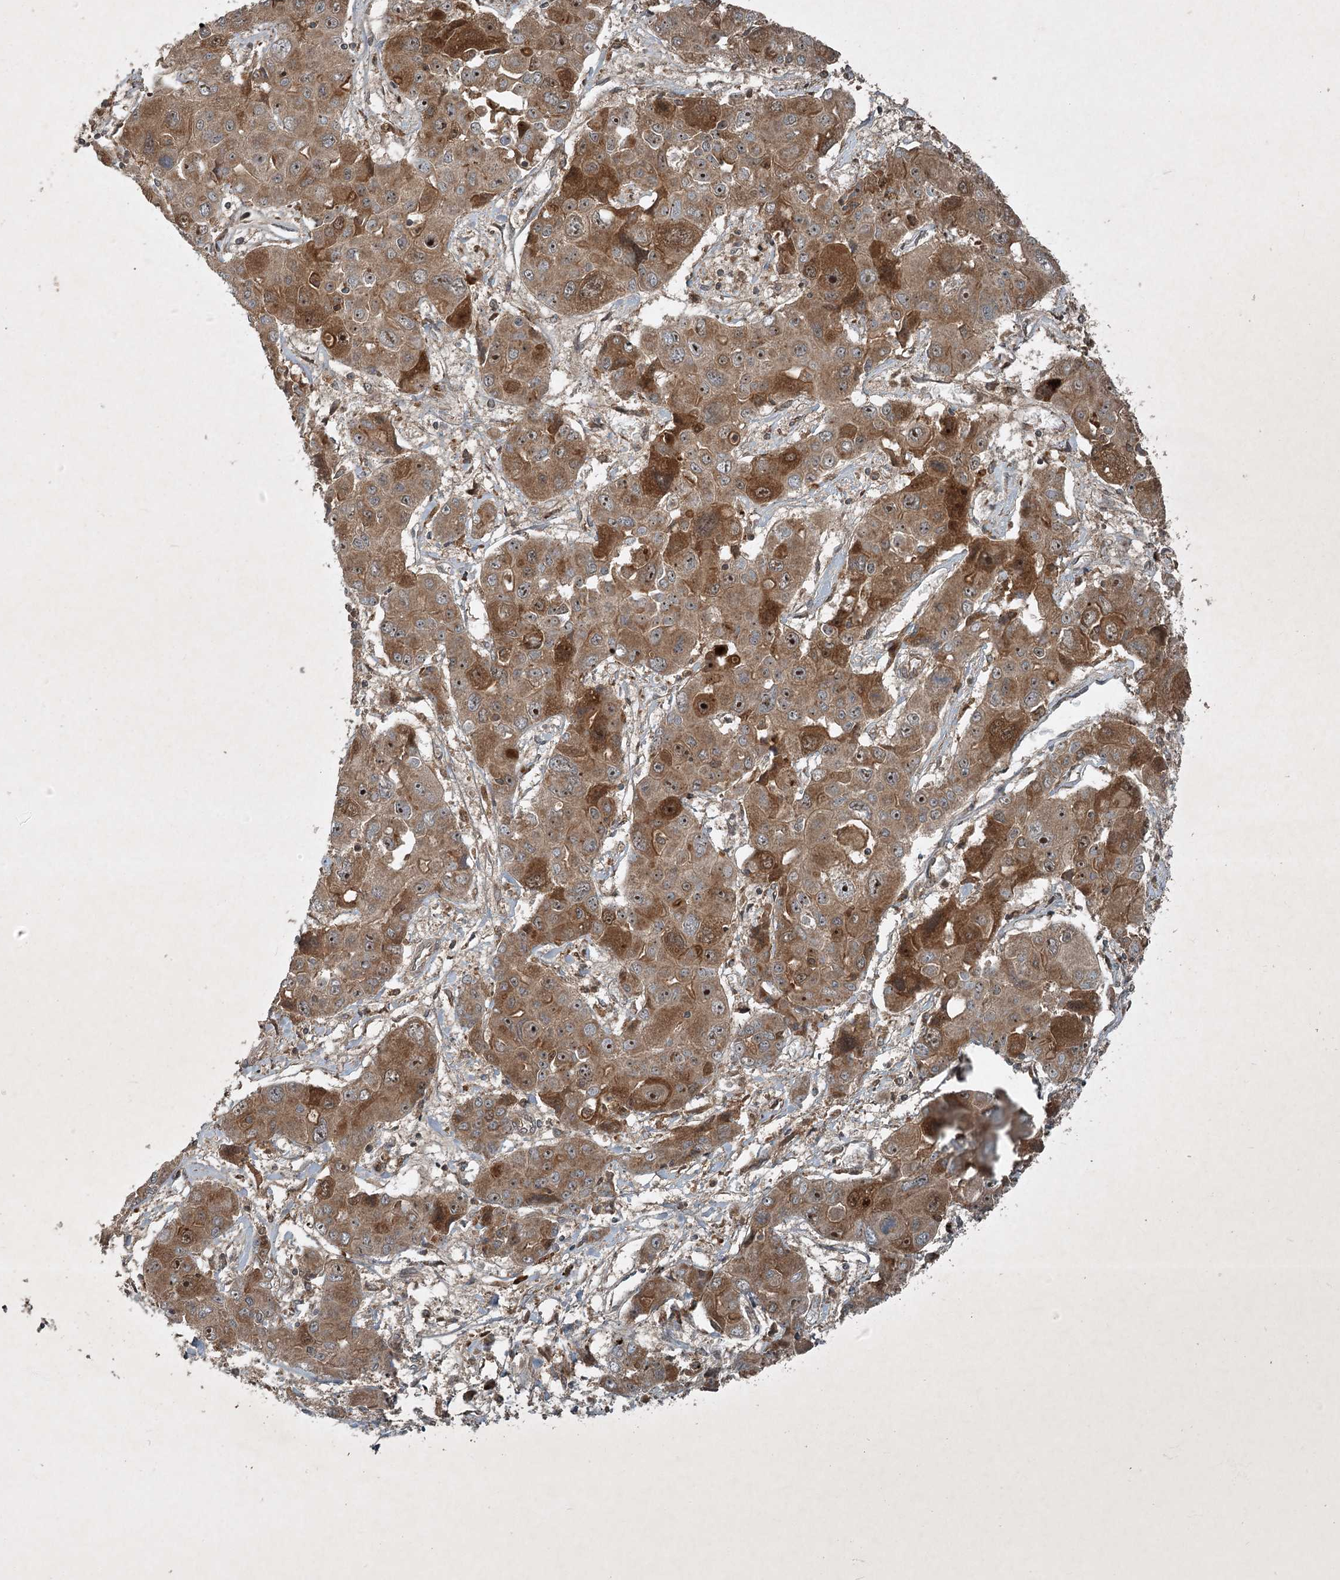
{"staining": {"intensity": "moderate", "quantity": ">75%", "location": "cytoplasmic/membranous"}, "tissue": "liver cancer", "cell_type": "Tumor cells", "image_type": "cancer", "snomed": [{"axis": "morphology", "description": "Cholangiocarcinoma"}, {"axis": "topography", "description": "Liver"}], "caption": "Protein staining exhibits moderate cytoplasmic/membranous positivity in approximately >75% of tumor cells in liver cancer. The staining was performed using DAB (3,3'-diaminobenzidine), with brown indicating positive protein expression. Nuclei are stained blue with hematoxylin.", "gene": "UNC93A", "patient": {"sex": "male", "age": 67}}